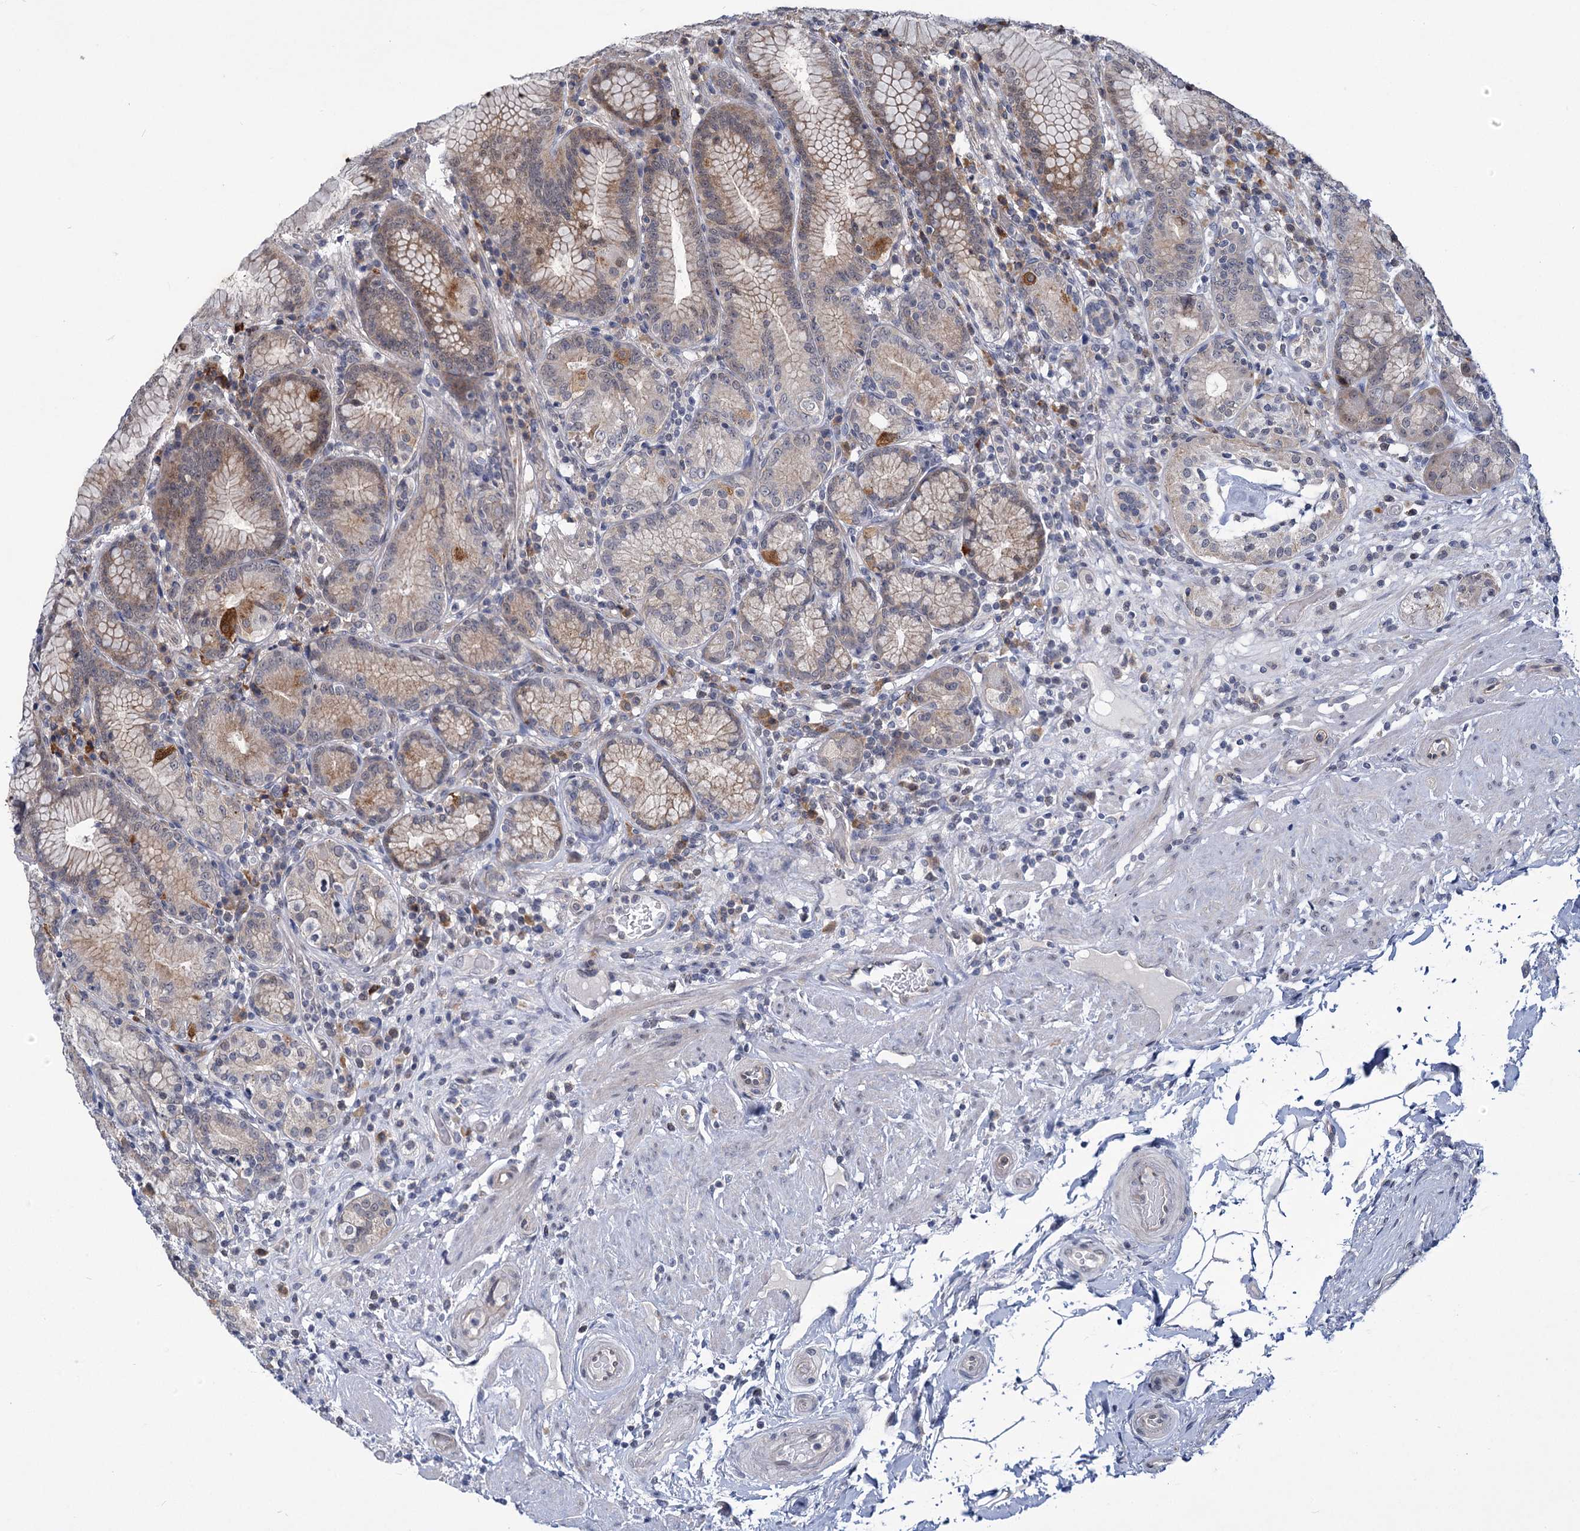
{"staining": {"intensity": "strong", "quantity": "<25%", "location": "cytoplasmic/membranous"}, "tissue": "stomach", "cell_type": "Glandular cells", "image_type": "normal", "snomed": [{"axis": "morphology", "description": "Normal tissue, NOS"}, {"axis": "topography", "description": "Stomach, upper"}, {"axis": "topography", "description": "Stomach, lower"}], "caption": "IHC (DAB) staining of normal stomach shows strong cytoplasmic/membranous protein staining in approximately <25% of glandular cells.", "gene": "MBLAC2", "patient": {"sex": "female", "age": 76}}